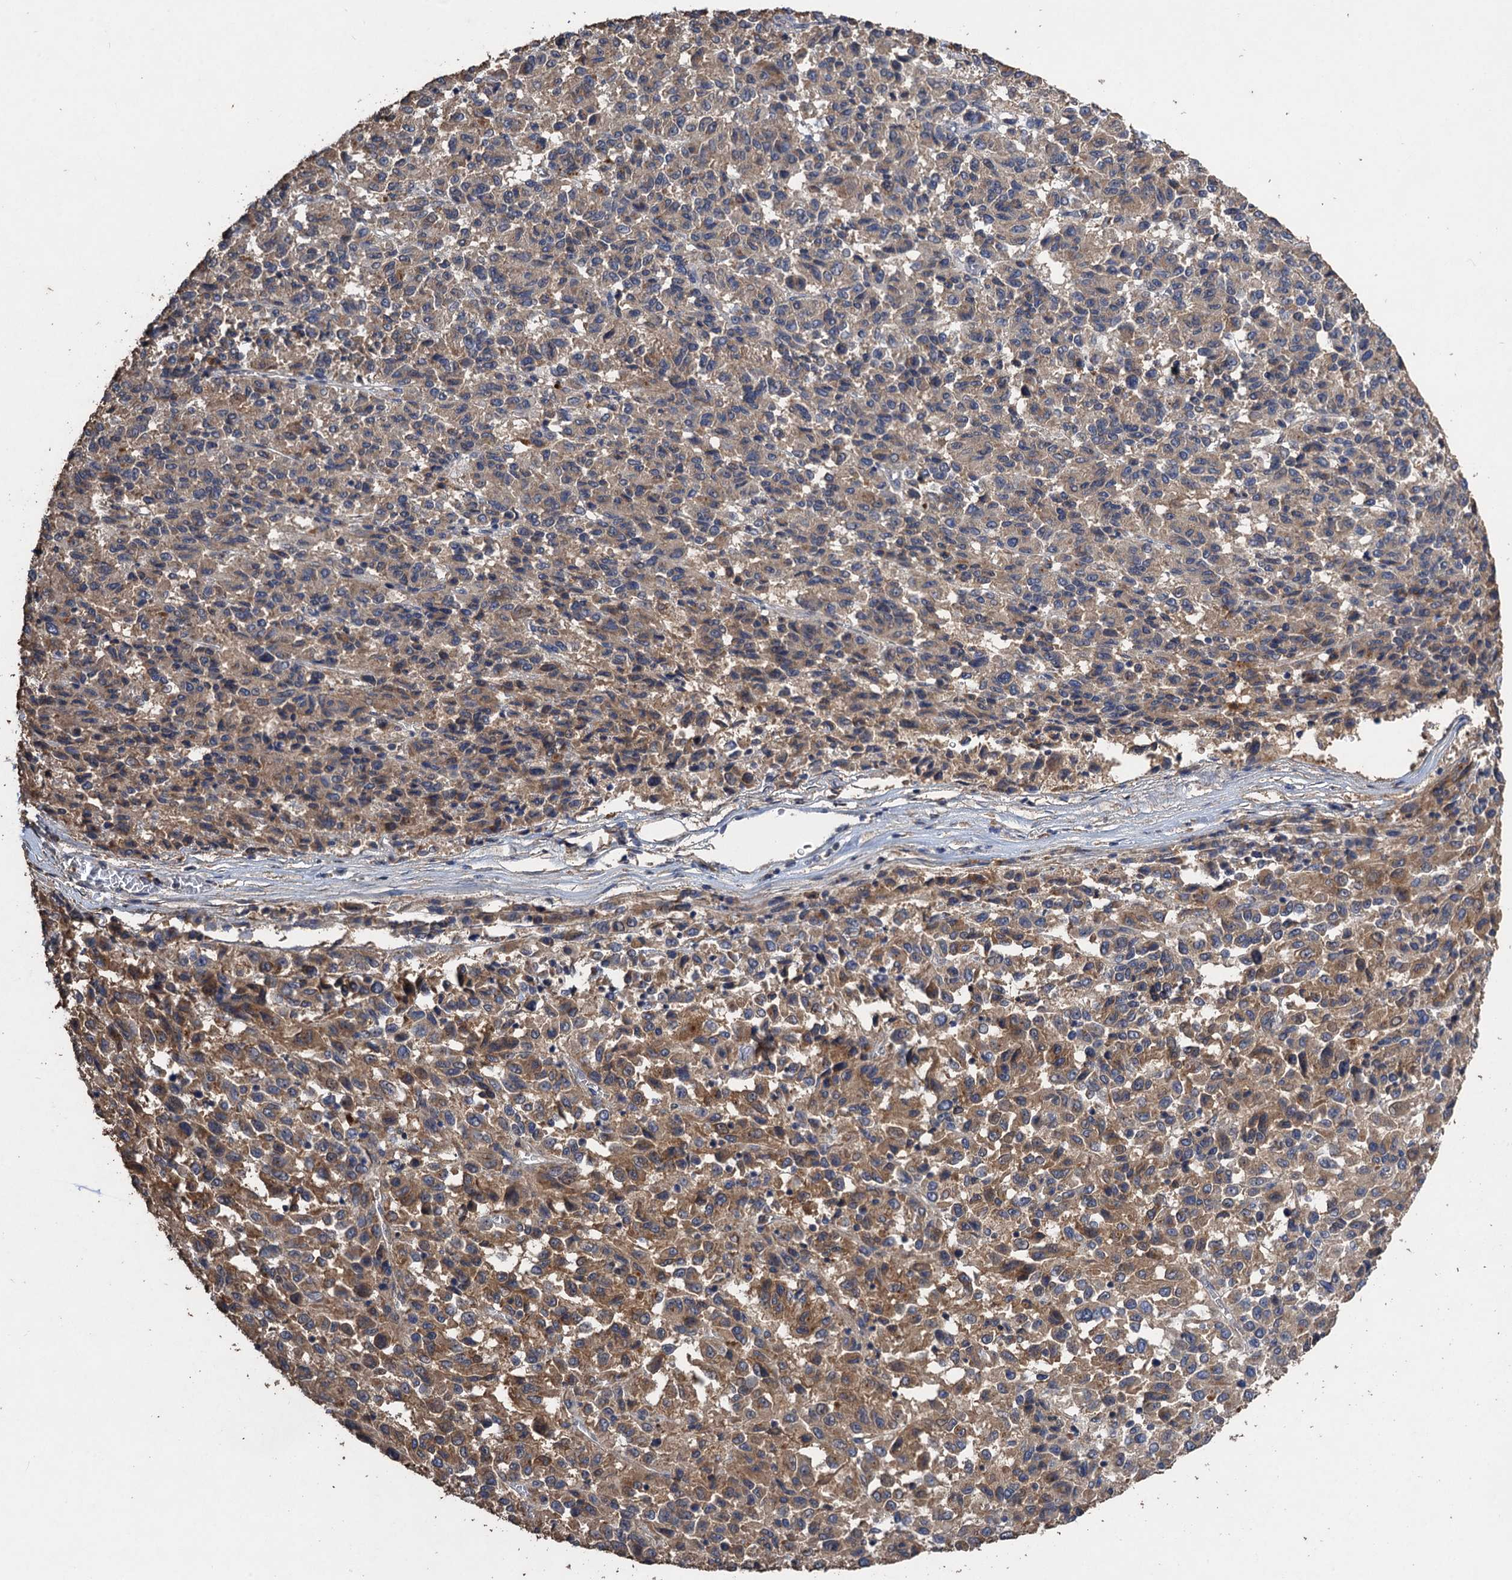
{"staining": {"intensity": "moderate", "quantity": ">75%", "location": "cytoplasmic/membranous"}, "tissue": "melanoma", "cell_type": "Tumor cells", "image_type": "cancer", "snomed": [{"axis": "morphology", "description": "Malignant melanoma, Metastatic site"}, {"axis": "topography", "description": "Lung"}], "caption": "The histopathology image displays staining of melanoma, revealing moderate cytoplasmic/membranous protein expression (brown color) within tumor cells.", "gene": "SCUBE3", "patient": {"sex": "male", "age": 64}}